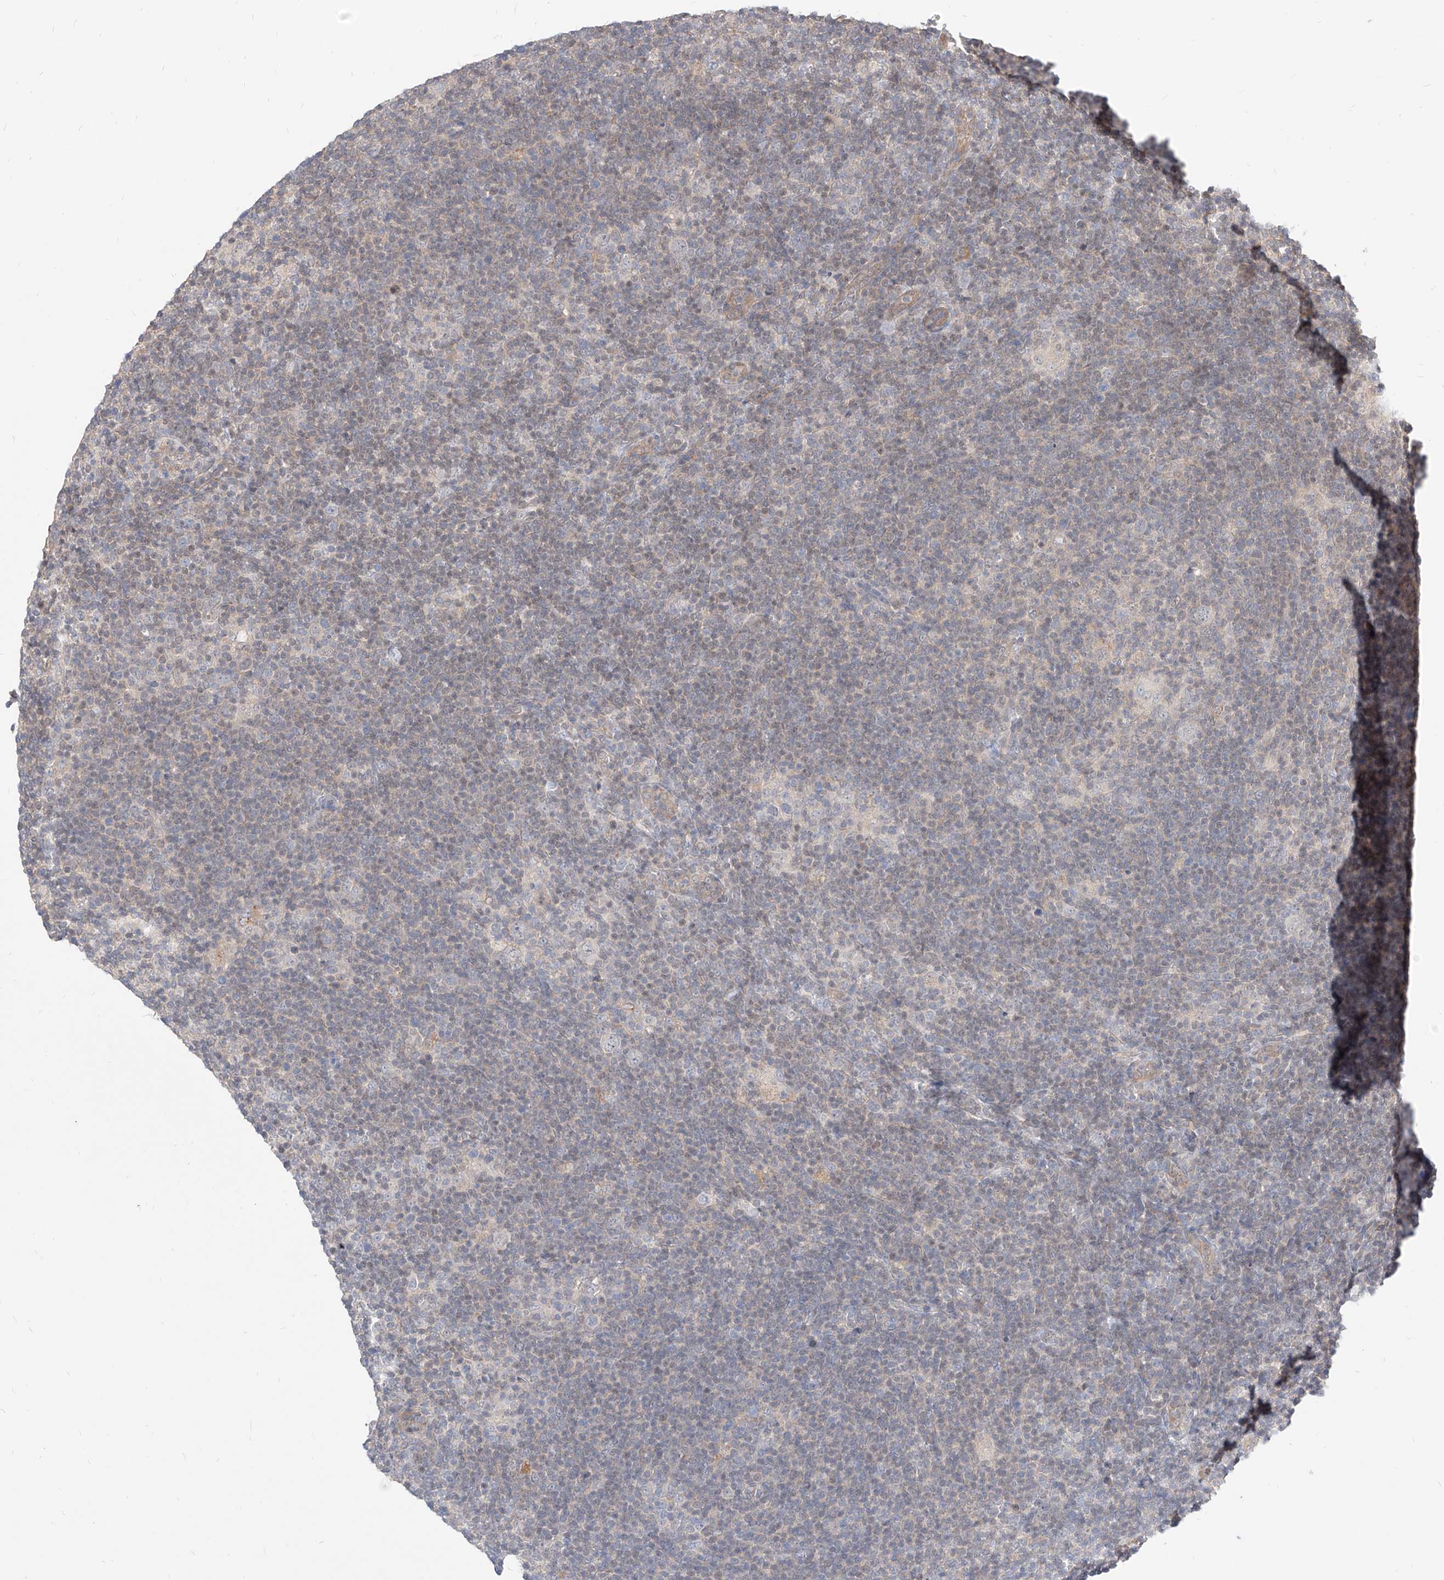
{"staining": {"intensity": "negative", "quantity": "none", "location": "none"}, "tissue": "lymphoma", "cell_type": "Tumor cells", "image_type": "cancer", "snomed": [{"axis": "morphology", "description": "Hodgkin's disease, NOS"}, {"axis": "topography", "description": "Lymph node"}], "caption": "Hodgkin's disease was stained to show a protein in brown. There is no significant positivity in tumor cells. (Stains: DAB (3,3'-diaminobenzidine) IHC with hematoxylin counter stain, Microscopy: brightfield microscopy at high magnification).", "gene": "TSNAX", "patient": {"sex": "female", "age": 57}}